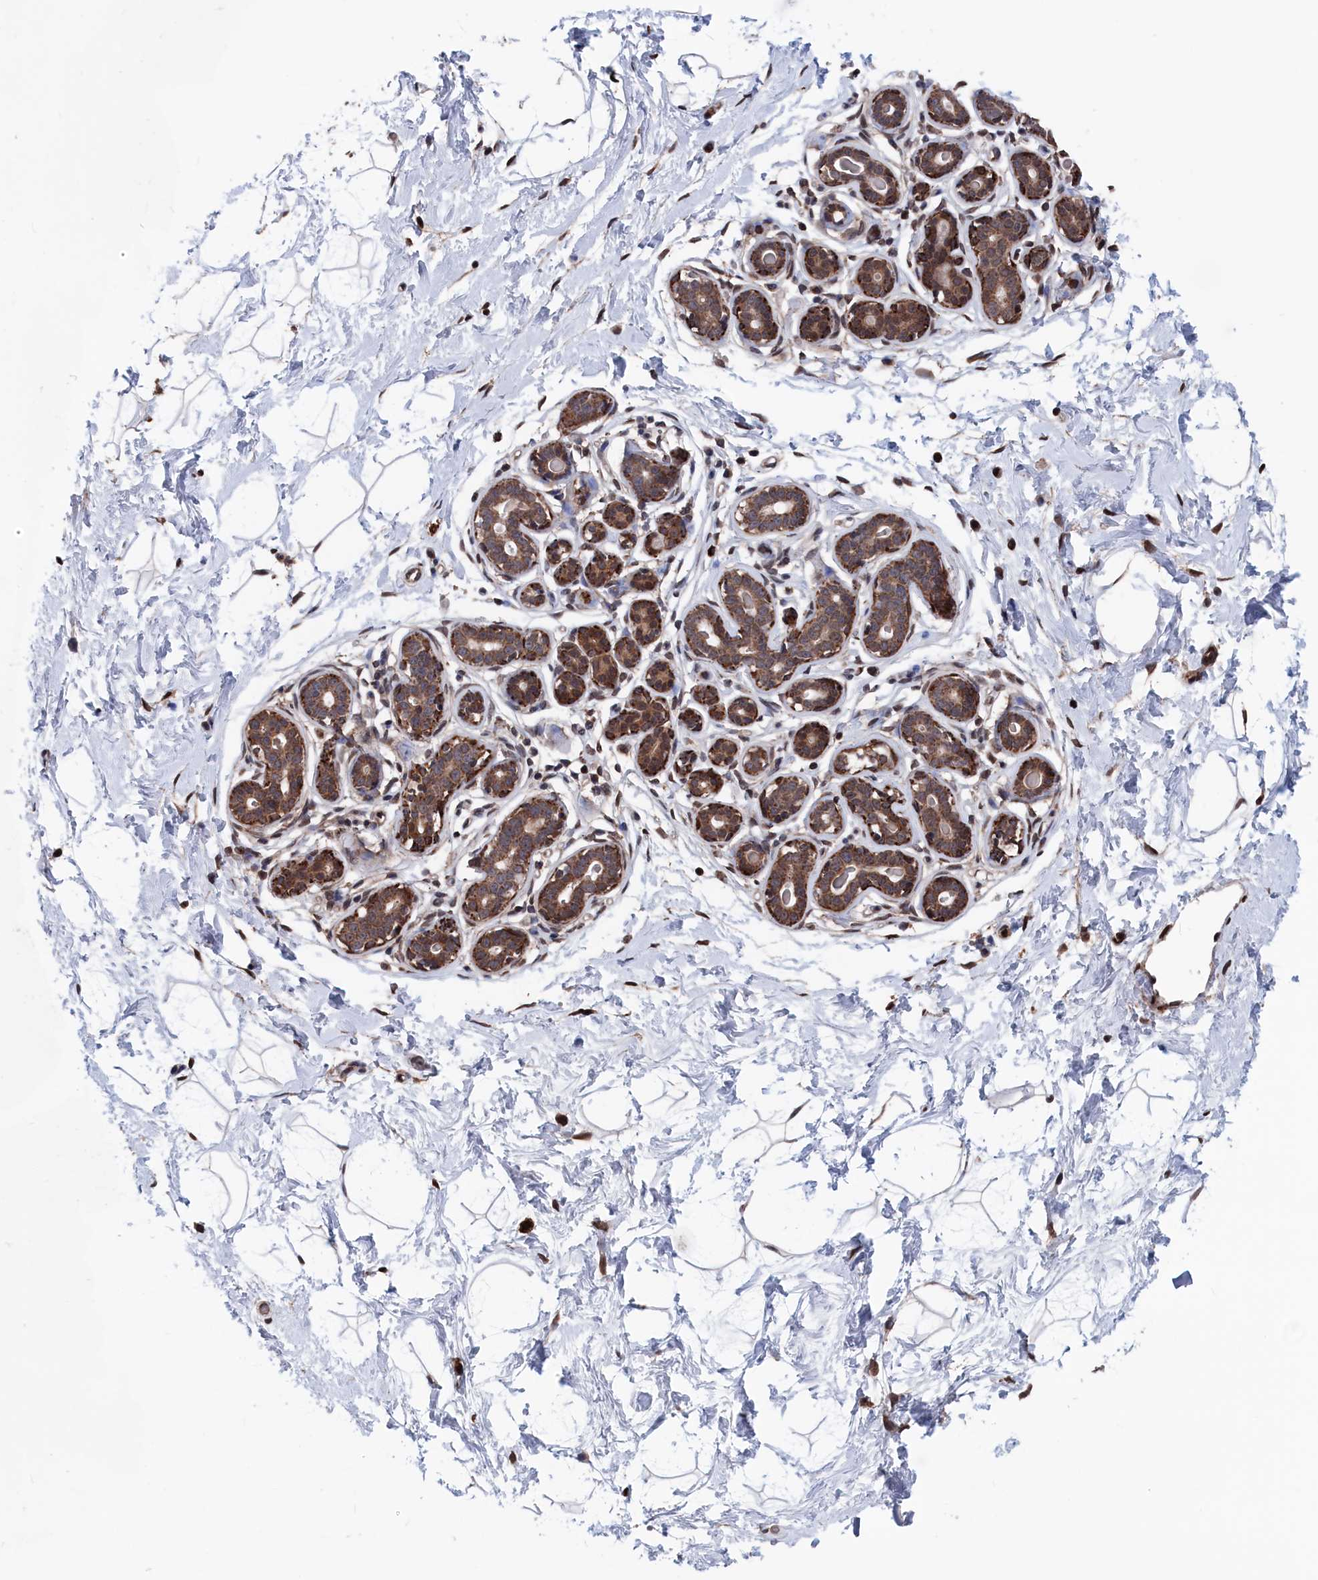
{"staining": {"intensity": "negative", "quantity": "none", "location": "none"}, "tissue": "breast", "cell_type": "Adipocytes", "image_type": "normal", "snomed": [{"axis": "morphology", "description": "Normal tissue, NOS"}, {"axis": "morphology", "description": "Adenoma, NOS"}, {"axis": "topography", "description": "Breast"}], "caption": "Immunohistochemistry of normal human breast reveals no positivity in adipocytes. Nuclei are stained in blue.", "gene": "PDE12", "patient": {"sex": "female", "age": 23}}